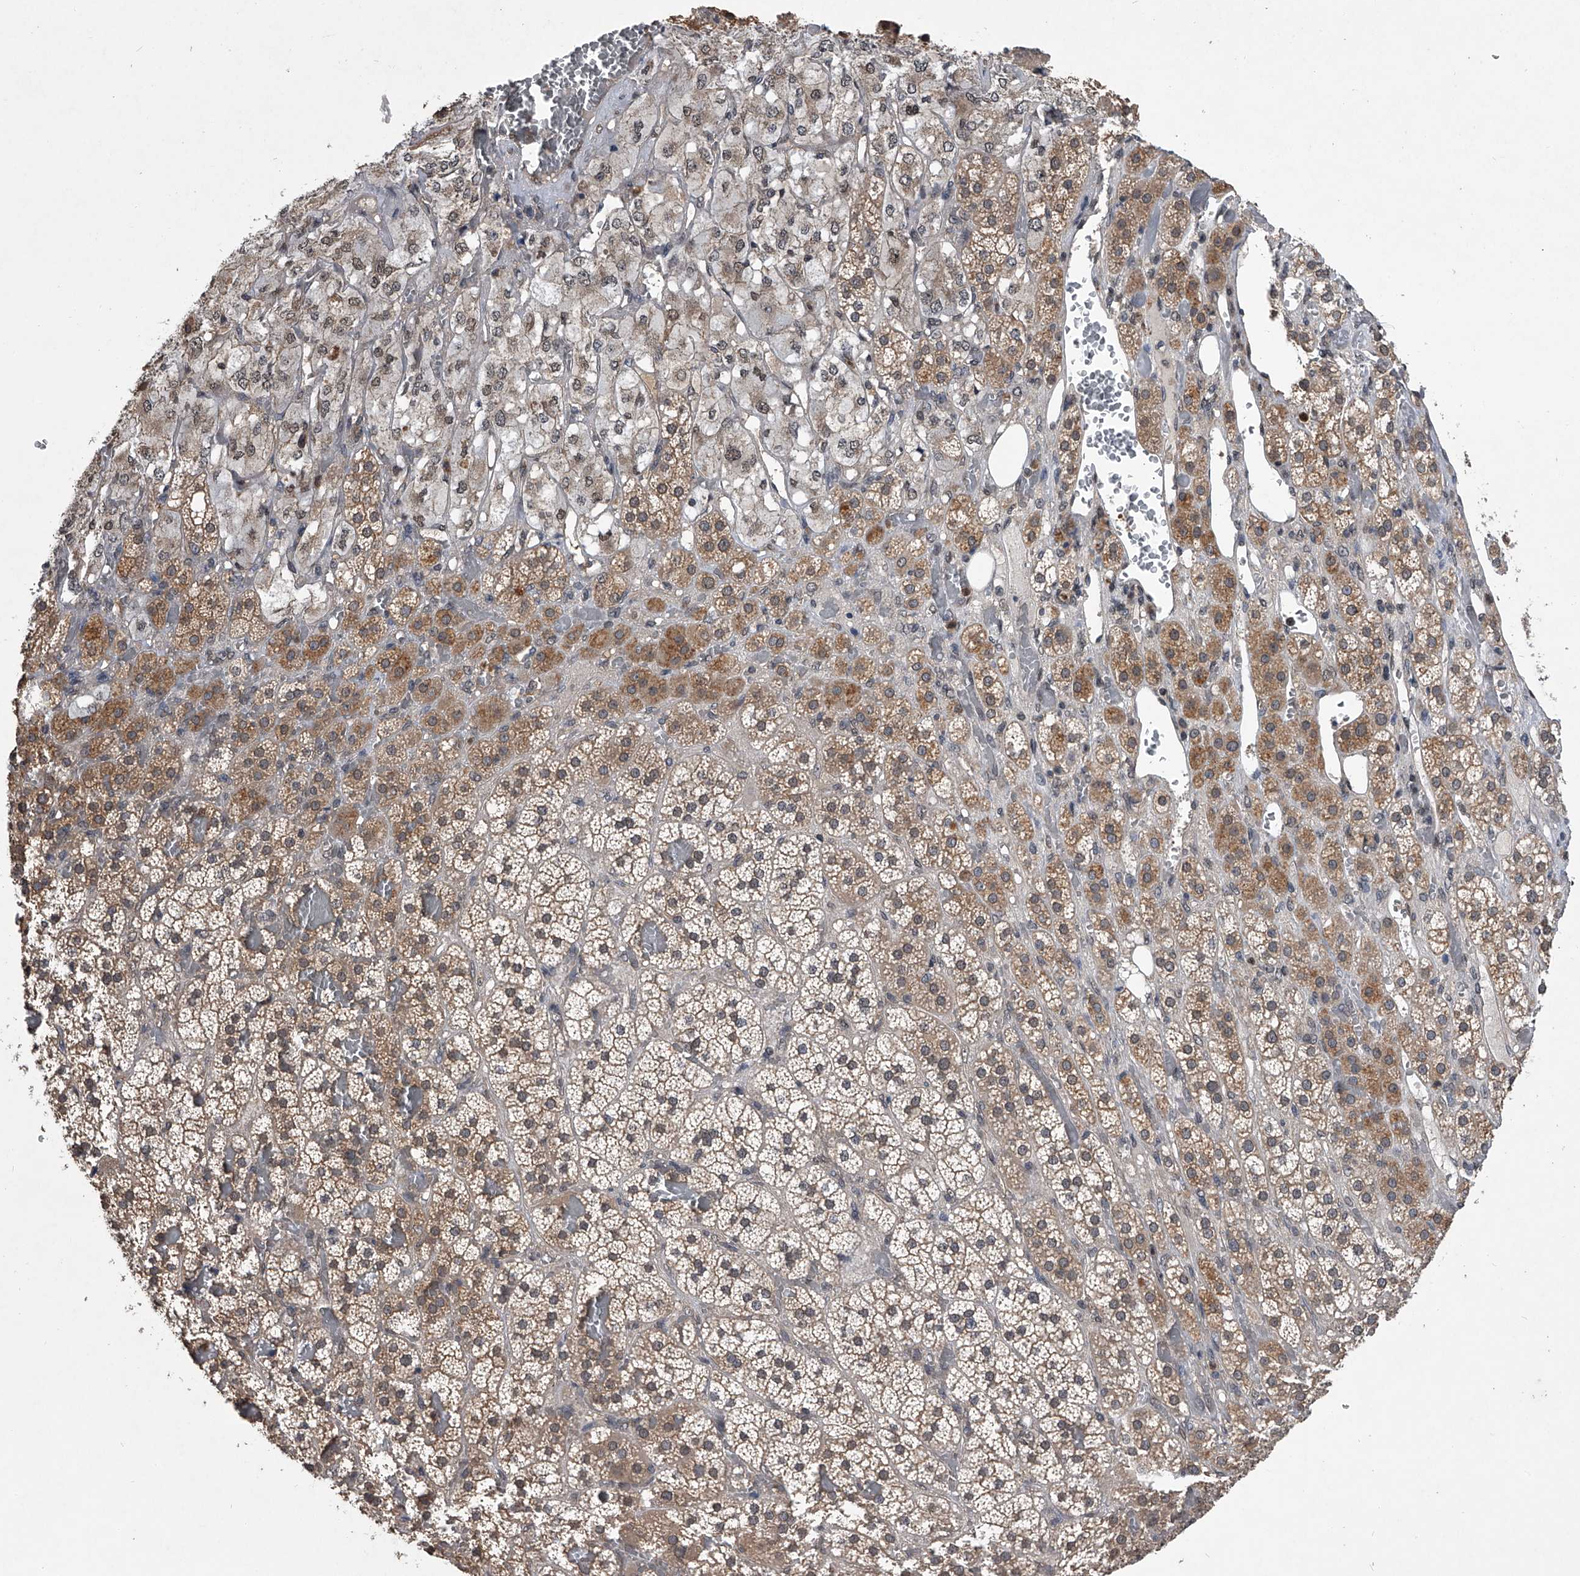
{"staining": {"intensity": "moderate", "quantity": ">75%", "location": "cytoplasmic/membranous"}, "tissue": "adrenal gland", "cell_type": "Glandular cells", "image_type": "normal", "snomed": [{"axis": "morphology", "description": "Normal tissue, NOS"}, {"axis": "topography", "description": "Adrenal gland"}], "caption": "Immunohistochemical staining of normal adrenal gland exhibits >75% levels of moderate cytoplasmic/membranous protein staining in about >75% of glandular cells.", "gene": "TSNAX", "patient": {"sex": "female", "age": 59}}